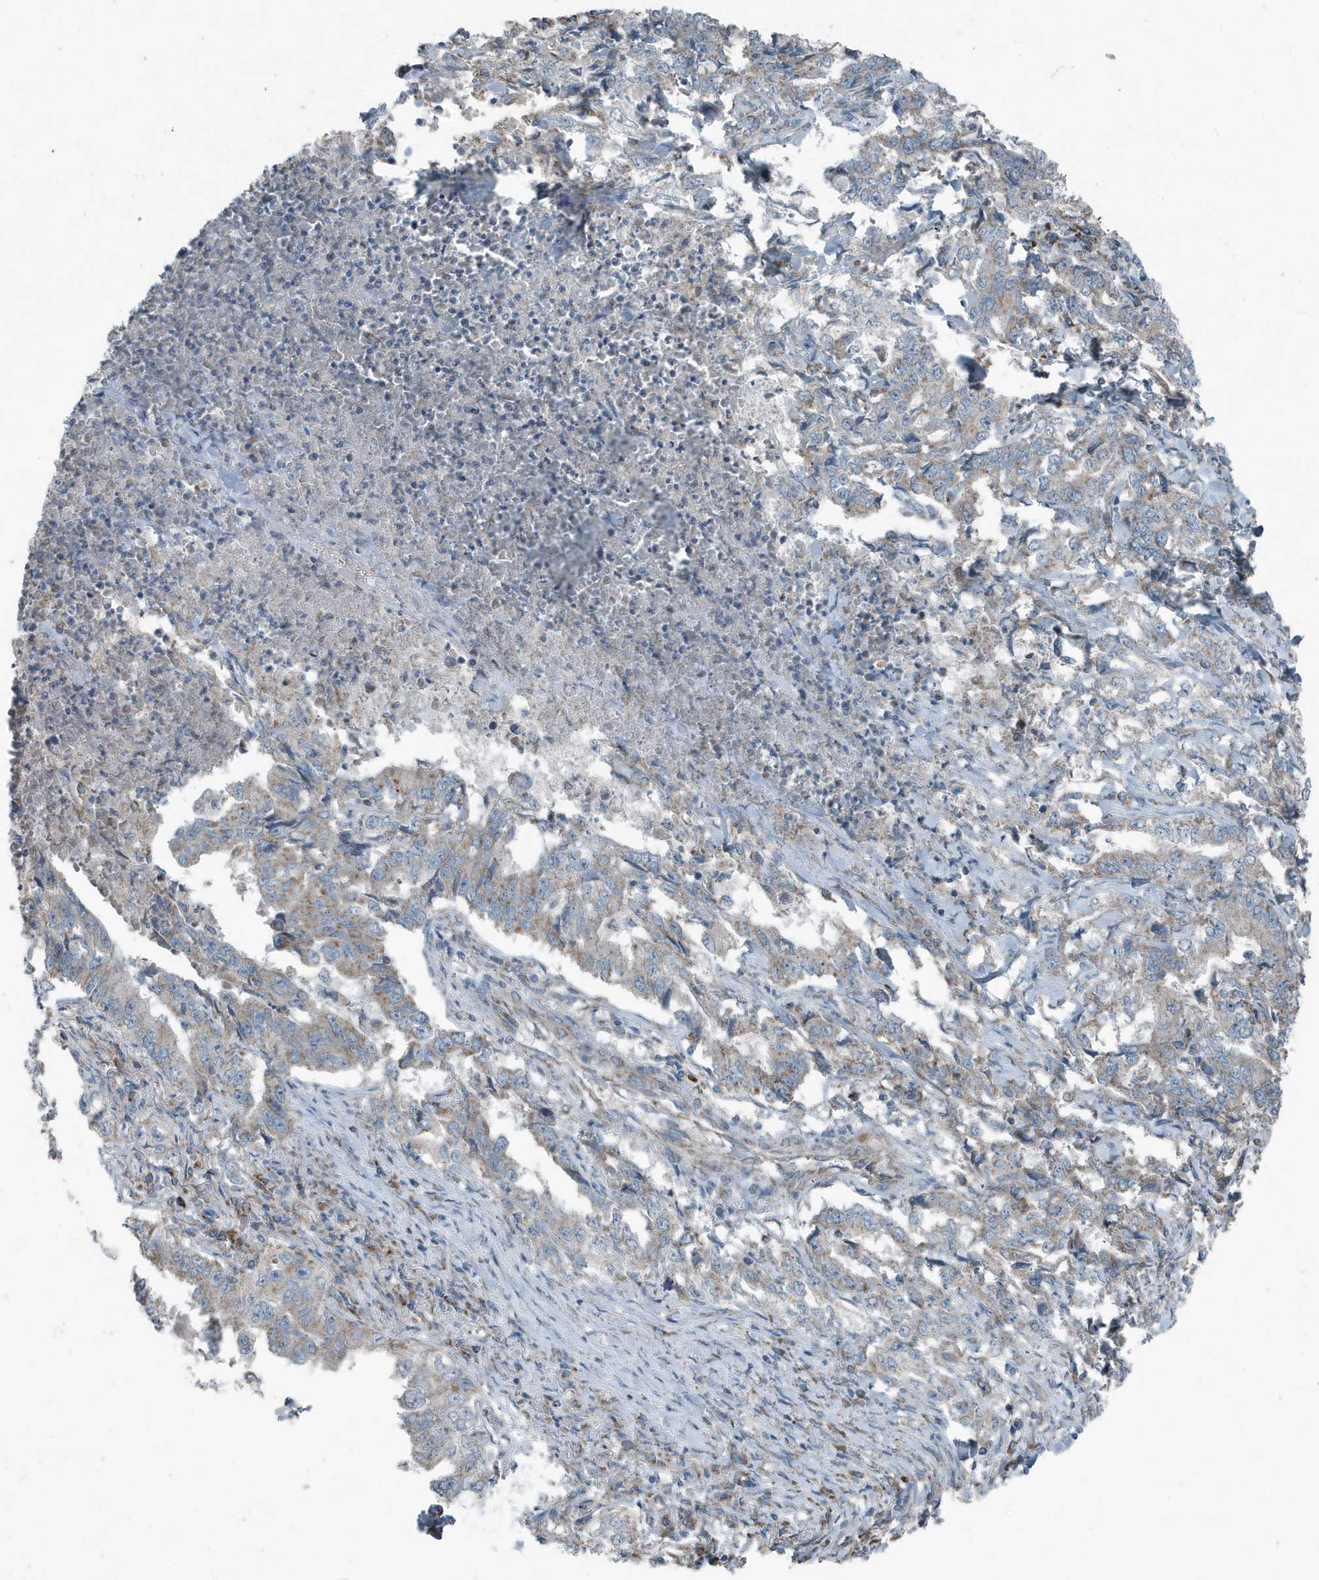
{"staining": {"intensity": "weak", "quantity": "25%-75%", "location": "cytoplasmic/membranous"}, "tissue": "lung cancer", "cell_type": "Tumor cells", "image_type": "cancer", "snomed": [{"axis": "morphology", "description": "Adenocarcinoma, NOS"}, {"axis": "topography", "description": "Lung"}], "caption": "IHC photomicrograph of lung adenocarcinoma stained for a protein (brown), which shows low levels of weak cytoplasmic/membranous expression in approximately 25%-75% of tumor cells.", "gene": "MT-CYB", "patient": {"sex": "female", "age": 51}}